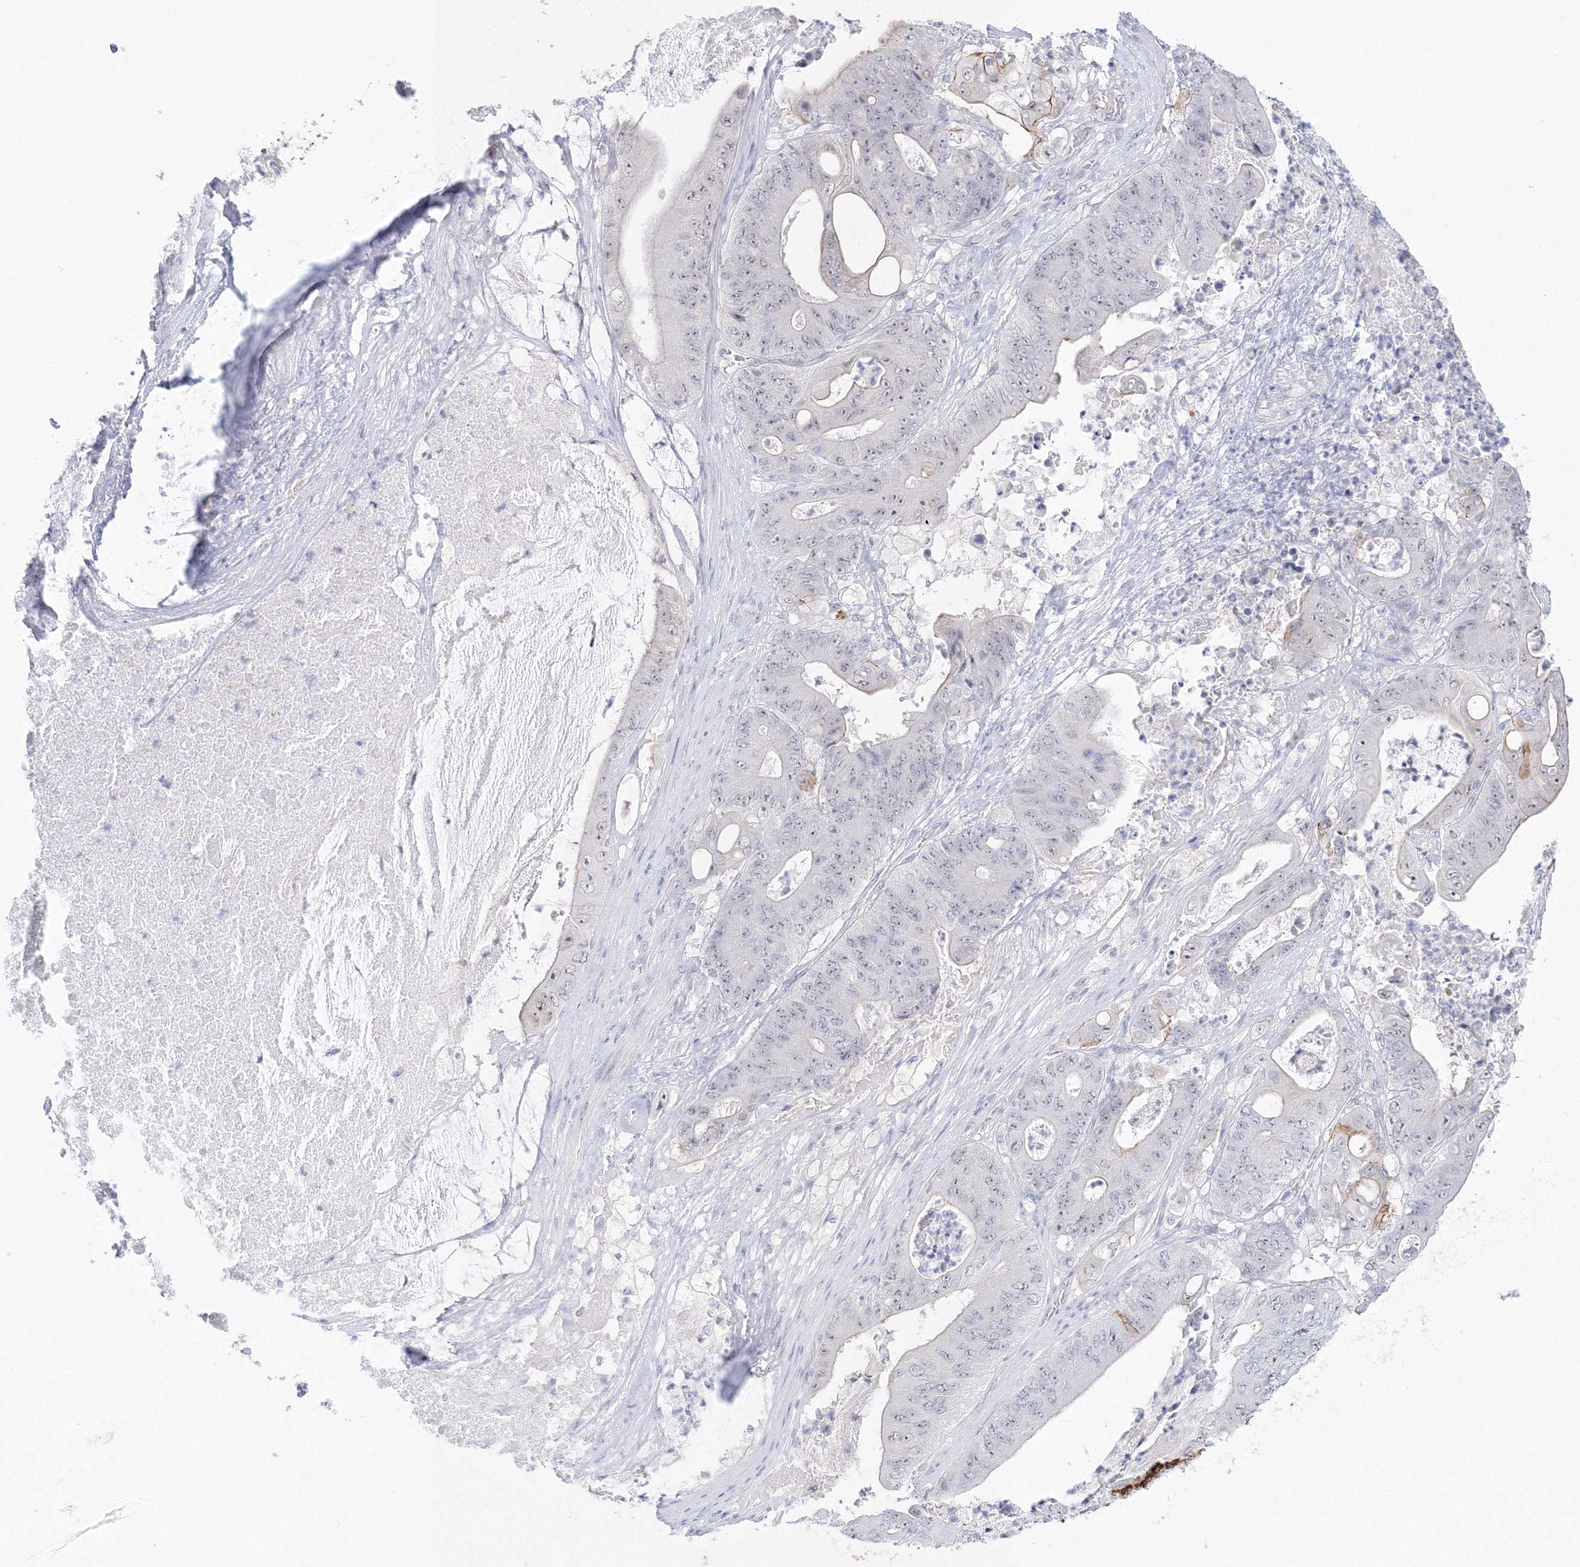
{"staining": {"intensity": "moderate", "quantity": "<25%", "location": "cytoplasmic/membranous"}, "tissue": "stomach cancer", "cell_type": "Tumor cells", "image_type": "cancer", "snomed": [{"axis": "morphology", "description": "Adenocarcinoma, NOS"}, {"axis": "topography", "description": "Stomach"}], "caption": "Moderate cytoplasmic/membranous positivity is present in about <25% of tumor cells in stomach cancer.", "gene": "VSIG1", "patient": {"sex": "female", "age": 73}}